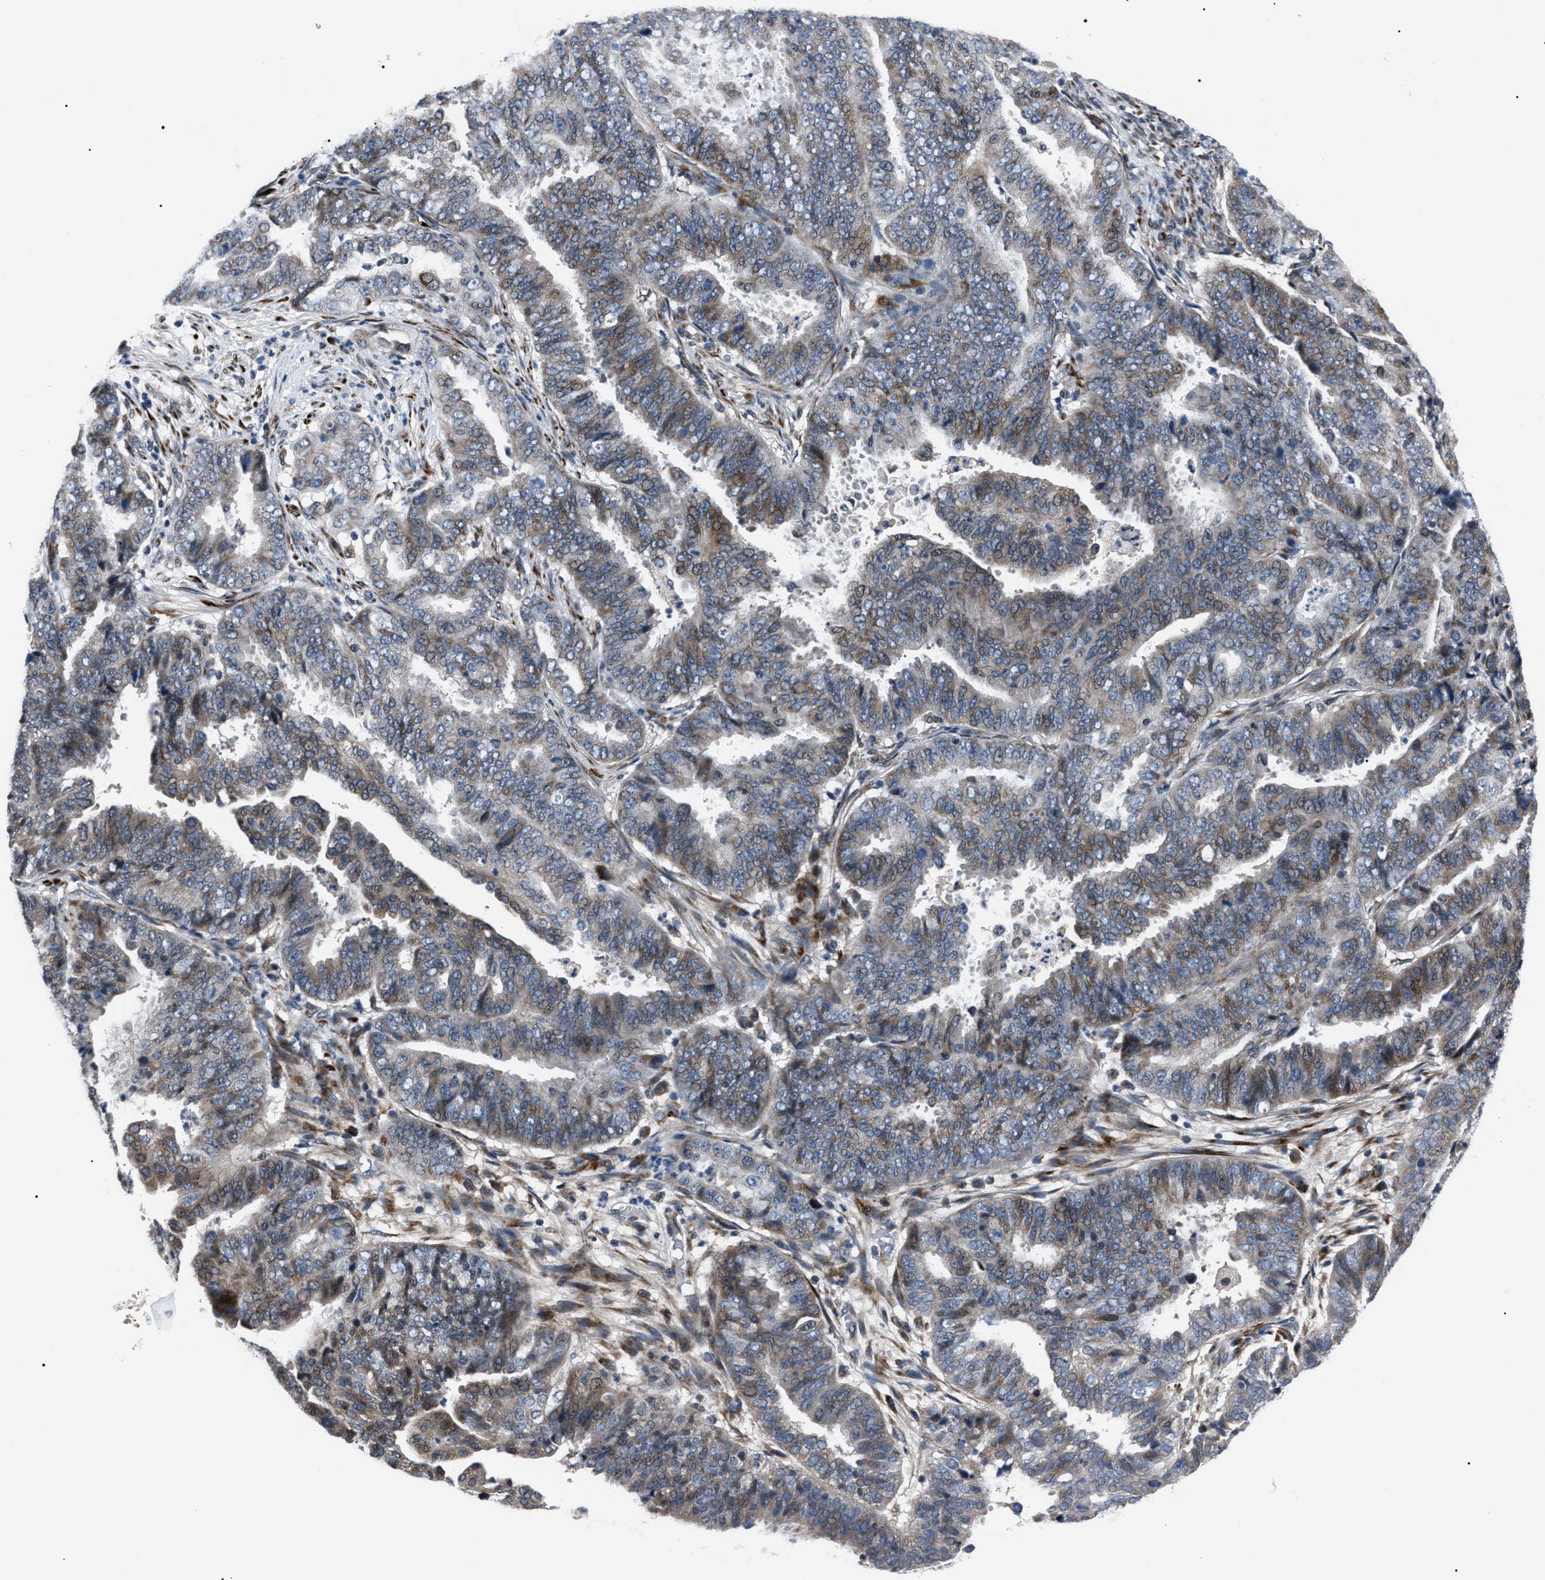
{"staining": {"intensity": "moderate", "quantity": "25%-75%", "location": "cytoplasmic/membranous"}, "tissue": "endometrial cancer", "cell_type": "Tumor cells", "image_type": "cancer", "snomed": [{"axis": "morphology", "description": "Adenocarcinoma, NOS"}, {"axis": "topography", "description": "Endometrium"}], "caption": "A micrograph of adenocarcinoma (endometrial) stained for a protein reveals moderate cytoplasmic/membranous brown staining in tumor cells.", "gene": "LRRC14", "patient": {"sex": "female", "age": 51}}